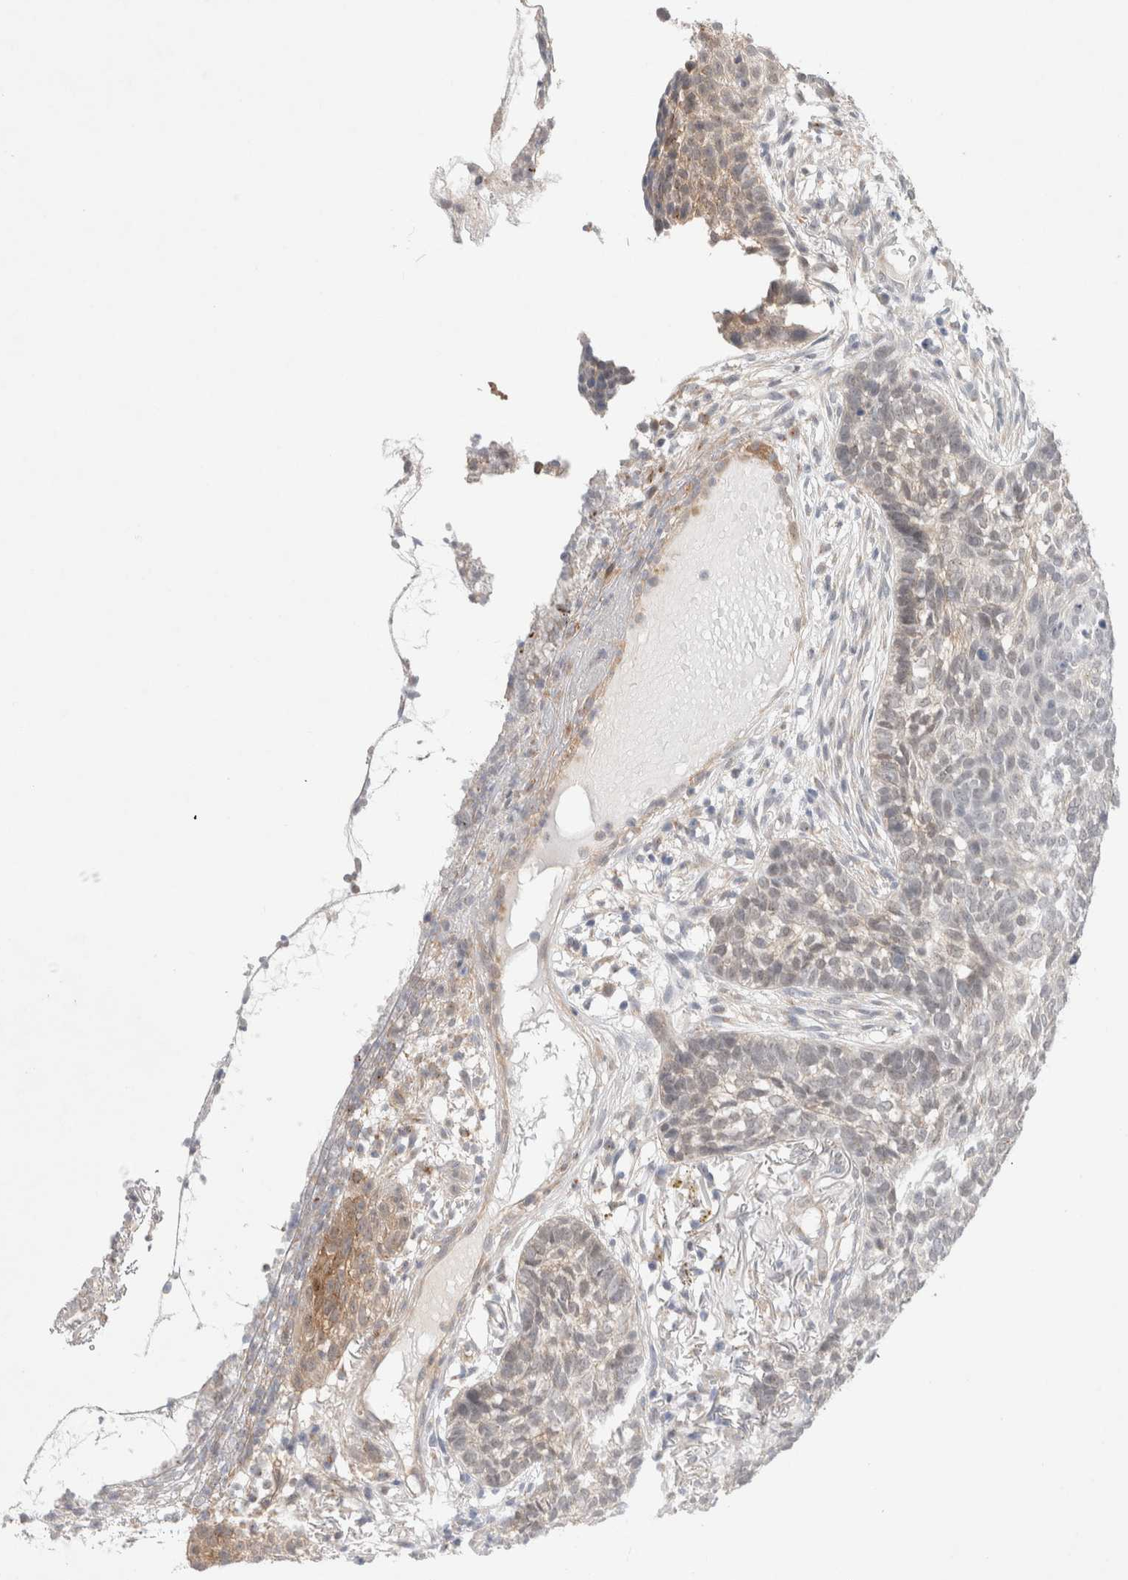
{"staining": {"intensity": "weak", "quantity": "<25%", "location": "cytoplasmic/membranous"}, "tissue": "skin cancer", "cell_type": "Tumor cells", "image_type": "cancer", "snomed": [{"axis": "morphology", "description": "Basal cell carcinoma"}, {"axis": "topography", "description": "Skin"}], "caption": "IHC of basal cell carcinoma (skin) demonstrates no staining in tumor cells. (IHC, brightfield microscopy, high magnification).", "gene": "BICD2", "patient": {"sex": "male", "age": 85}}